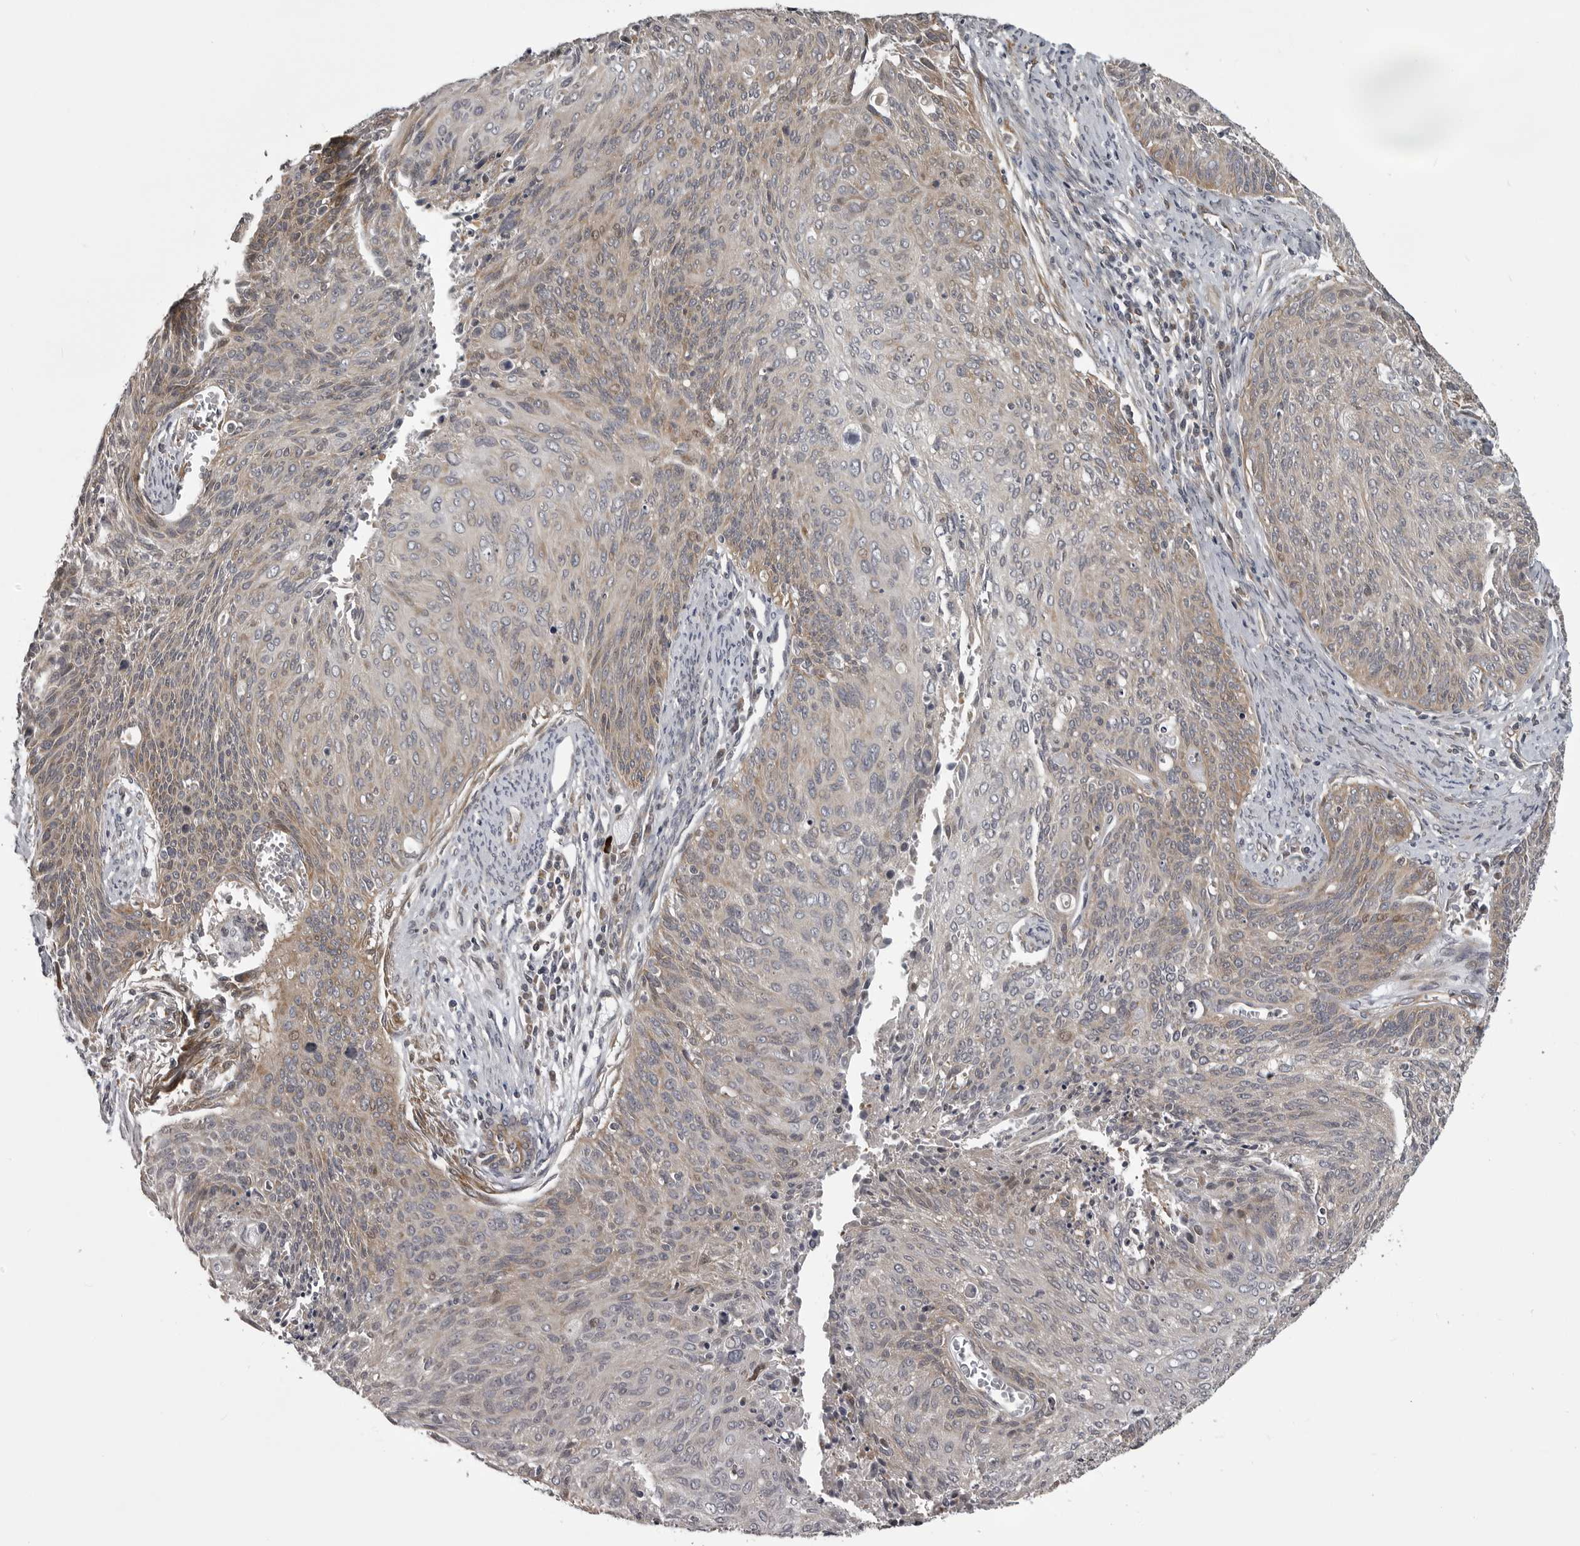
{"staining": {"intensity": "weak", "quantity": "<25%", "location": "cytoplasmic/membranous"}, "tissue": "cervical cancer", "cell_type": "Tumor cells", "image_type": "cancer", "snomed": [{"axis": "morphology", "description": "Squamous cell carcinoma, NOS"}, {"axis": "topography", "description": "Cervix"}], "caption": "Immunohistochemical staining of human squamous cell carcinoma (cervical) shows no significant expression in tumor cells. (DAB (3,3'-diaminobenzidine) immunohistochemistry visualized using brightfield microscopy, high magnification).", "gene": "ZNRF1", "patient": {"sex": "female", "age": 55}}